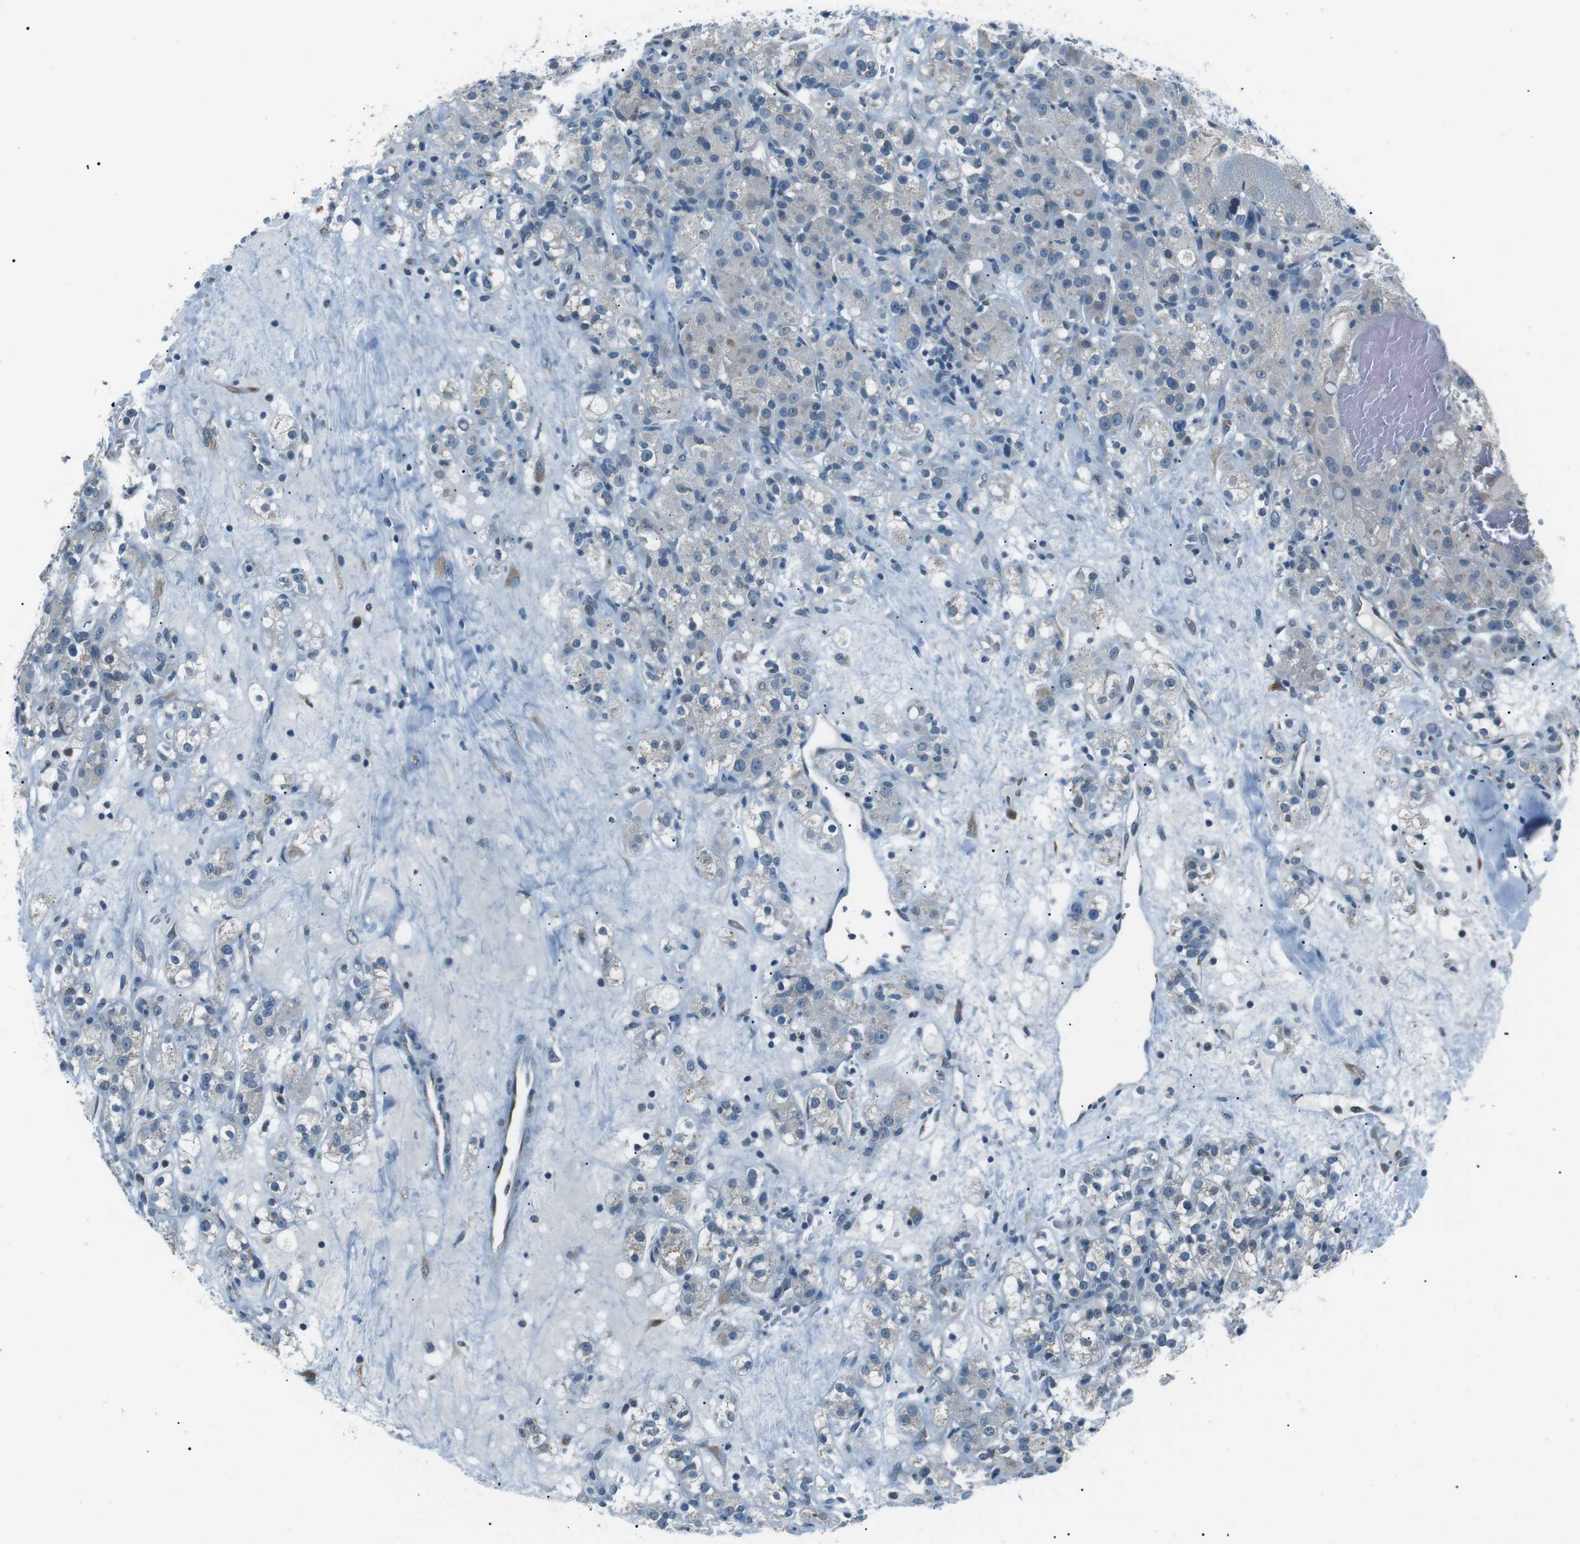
{"staining": {"intensity": "weak", "quantity": "<25%", "location": "cytoplasmic/membranous"}, "tissue": "renal cancer", "cell_type": "Tumor cells", "image_type": "cancer", "snomed": [{"axis": "morphology", "description": "Normal tissue, NOS"}, {"axis": "morphology", "description": "Adenocarcinoma, NOS"}, {"axis": "topography", "description": "Kidney"}], "caption": "Human adenocarcinoma (renal) stained for a protein using immunohistochemistry reveals no expression in tumor cells.", "gene": "SERPINB2", "patient": {"sex": "male", "age": 61}}